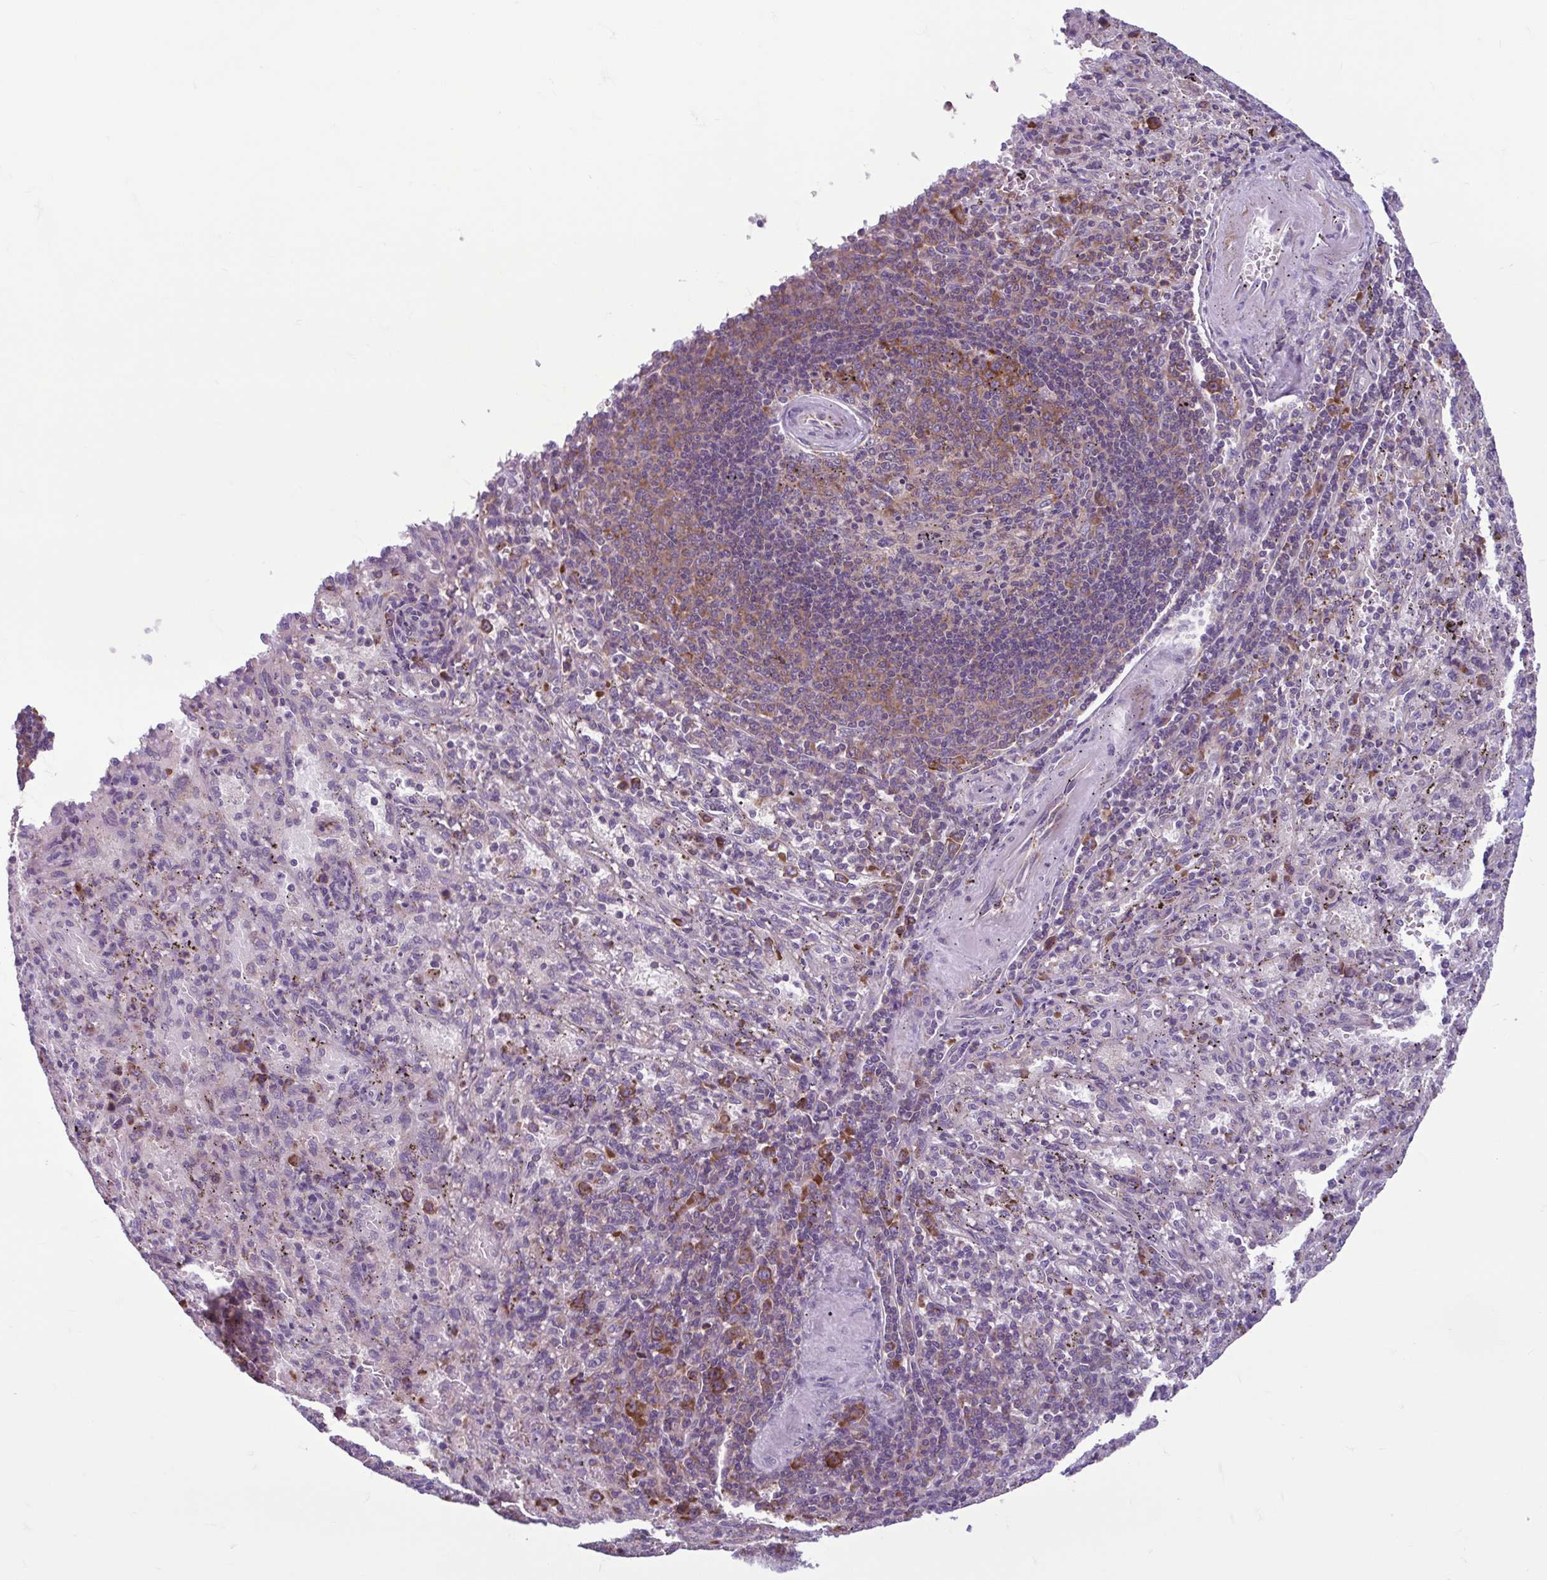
{"staining": {"intensity": "moderate", "quantity": "<25%", "location": "cytoplasmic/membranous"}, "tissue": "spleen", "cell_type": "Cells in red pulp", "image_type": "normal", "snomed": [{"axis": "morphology", "description": "Normal tissue, NOS"}, {"axis": "topography", "description": "Spleen"}], "caption": "Brown immunohistochemical staining in benign spleen shows moderate cytoplasmic/membranous expression in approximately <25% of cells in red pulp.", "gene": "RPS16", "patient": {"sex": "male", "age": 57}}